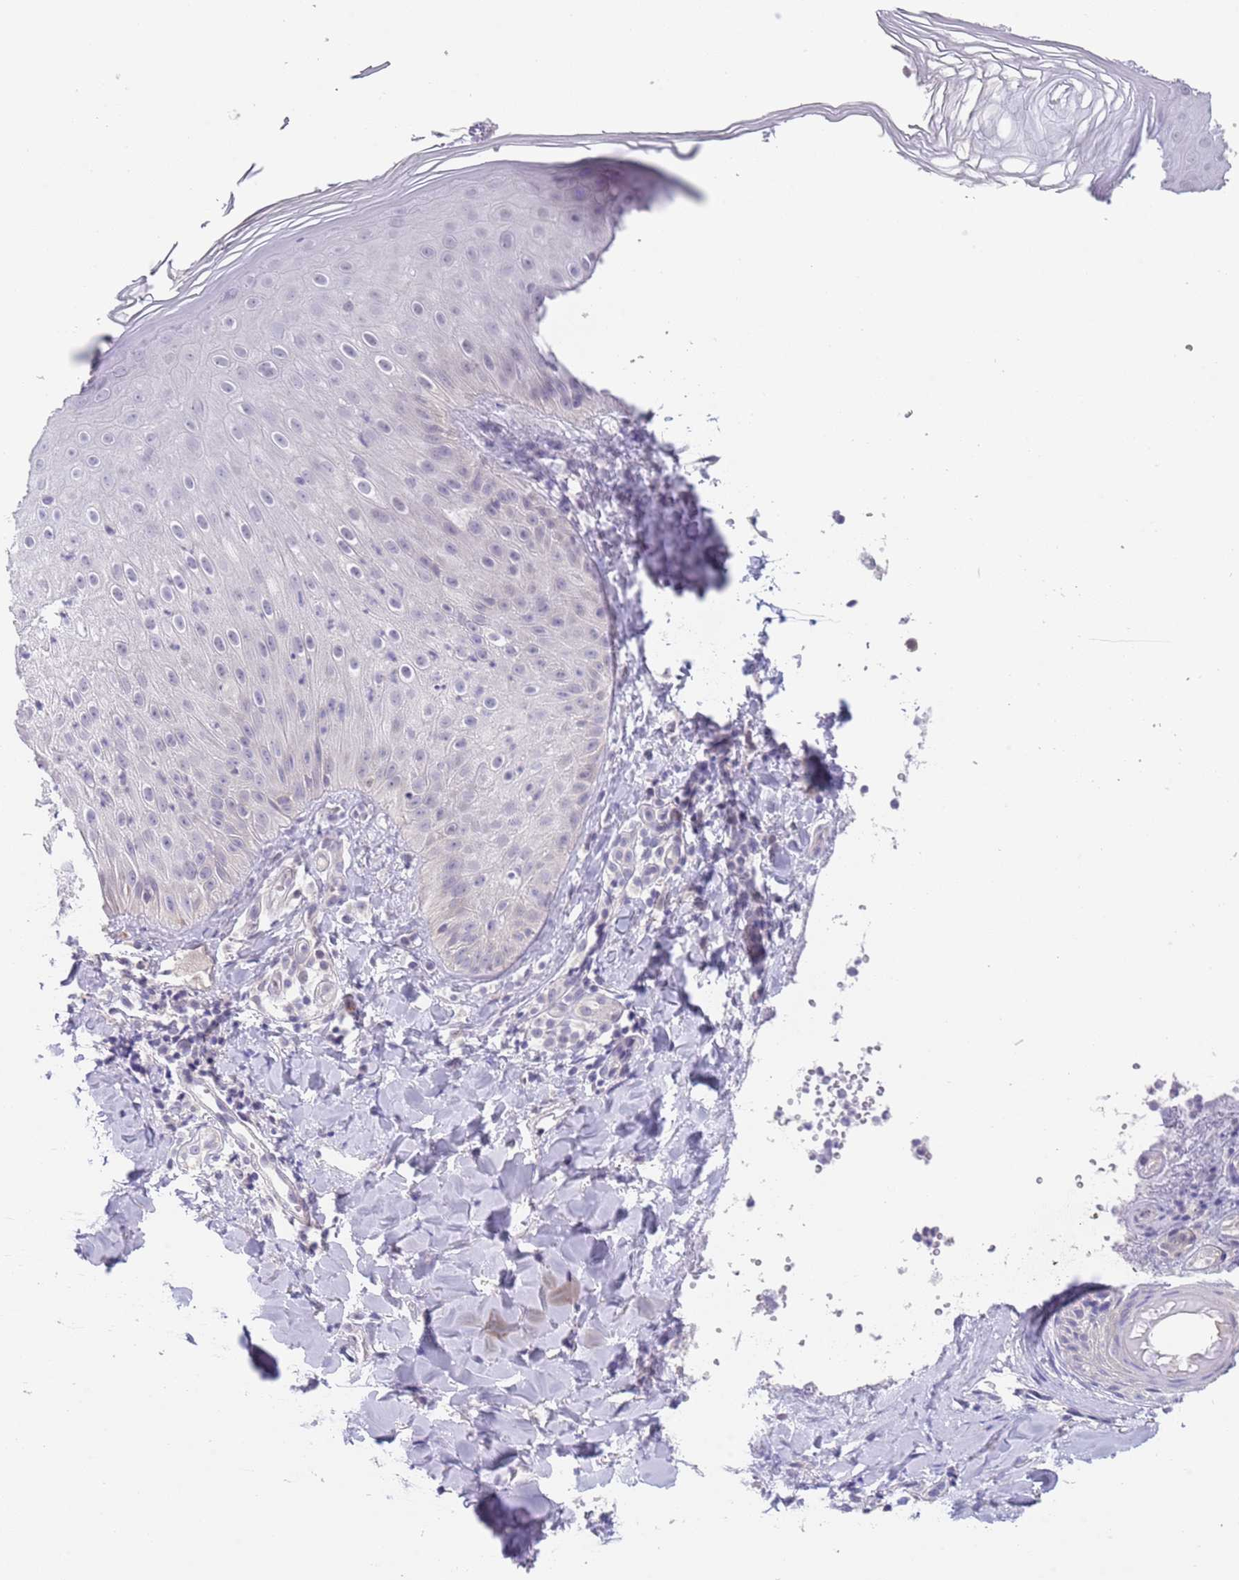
{"staining": {"intensity": "weak", "quantity": "<25%", "location": "cytoplasmic/membranous"}, "tissue": "skin", "cell_type": "Epidermal cells", "image_type": "normal", "snomed": [{"axis": "morphology", "description": "Normal tissue, NOS"}, {"axis": "morphology", "description": "Inflammation, NOS"}, {"axis": "topography", "description": "Soft tissue"}, {"axis": "topography", "description": "Anal"}], "caption": "Immunohistochemistry image of normal human skin stained for a protein (brown), which shows no positivity in epidermal cells. The staining was performed using DAB to visualize the protein expression in brown, while the nuclei were stained in blue with hematoxylin (Magnification: 20x).", "gene": "SPIRE2", "patient": {"sex": "female", "age": 15}}